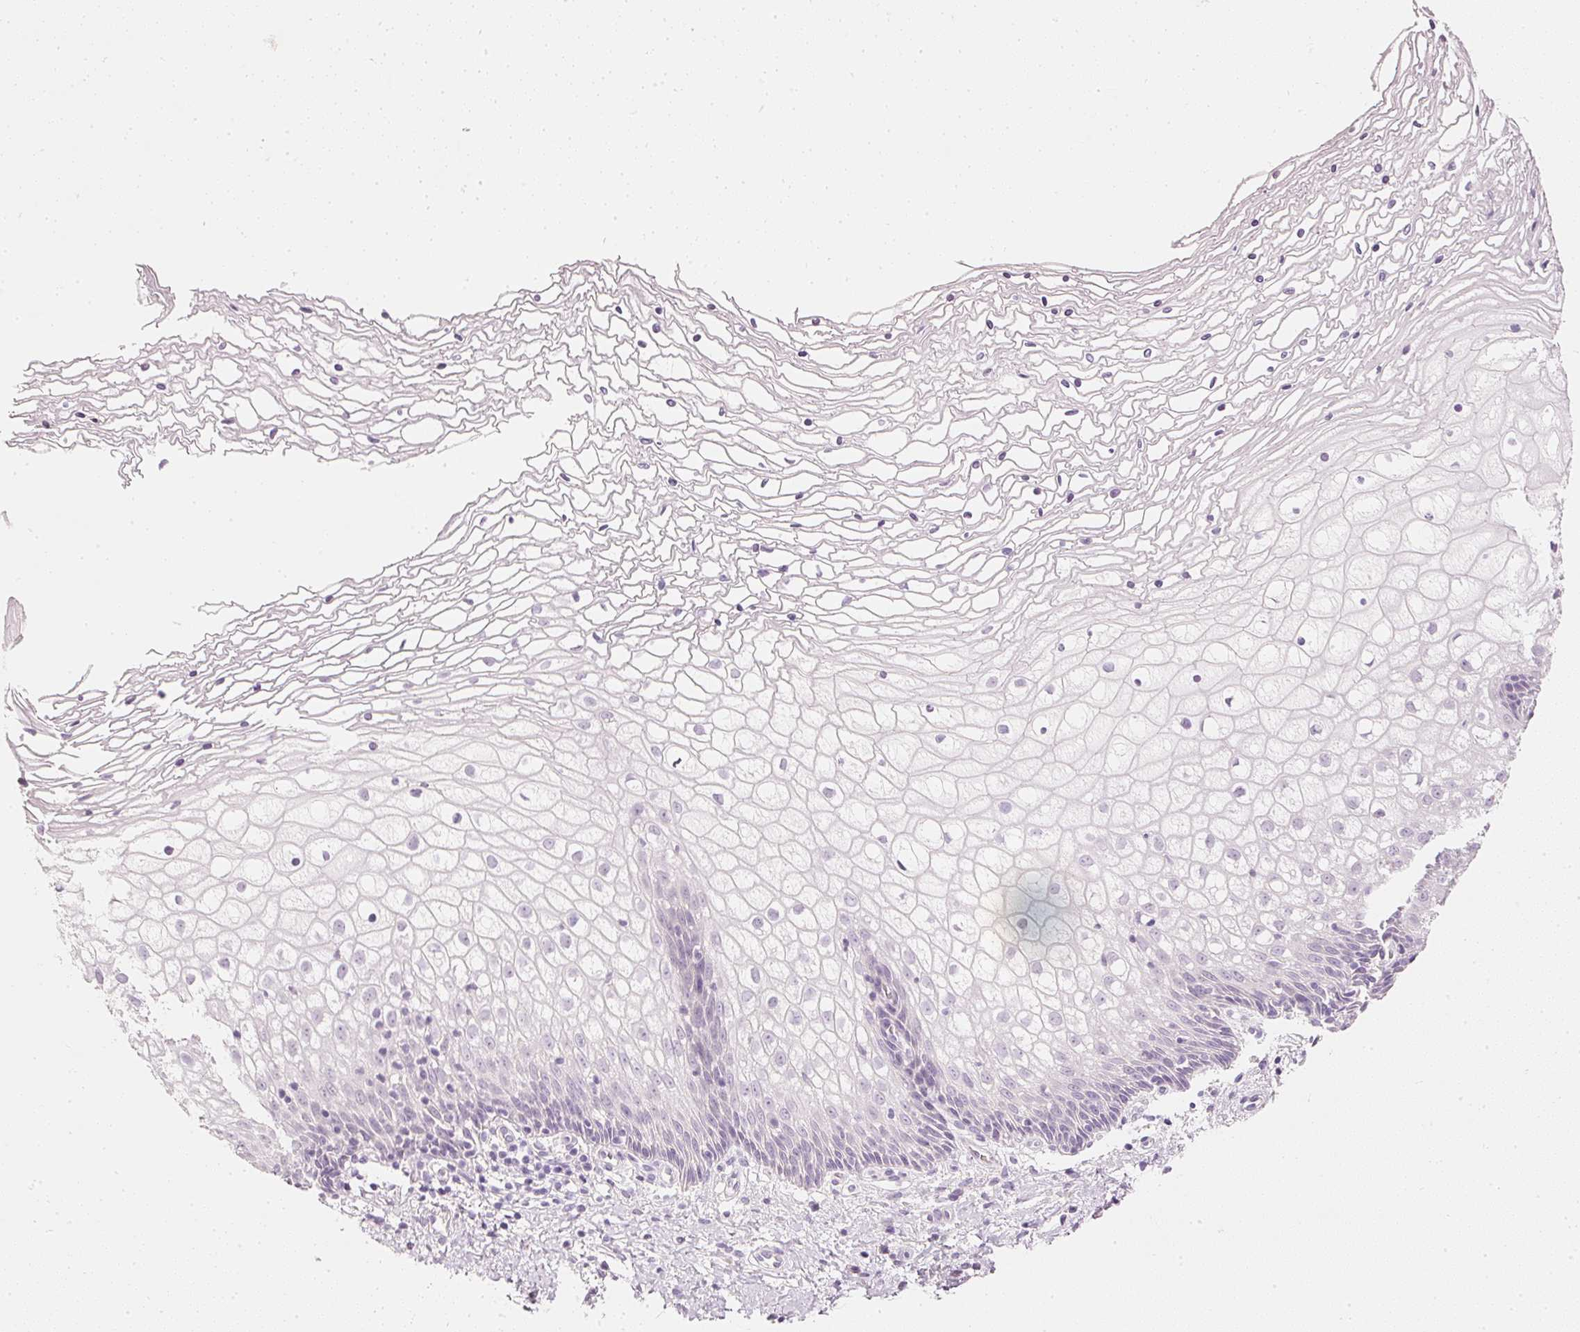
{"staining": {"intensity": "negative", "quantity": "none", "location": "none"}, "tissue": "cervix", "cell_type": "Glandular cells", "image_type": "normal", "snomed": [{"axis": "morphology", "description": "Normal tissue, NOS"}, {"axis": "topography", "description": "Cervix"}], "caption": "Micrograph shows no significant protein expression in glandular cells of normal cervix. (DAB immunohistochemistry with hematoxylin counter stain).", "gene": "ELAVL3", "patient": {"sex": "female", "age": 36}}